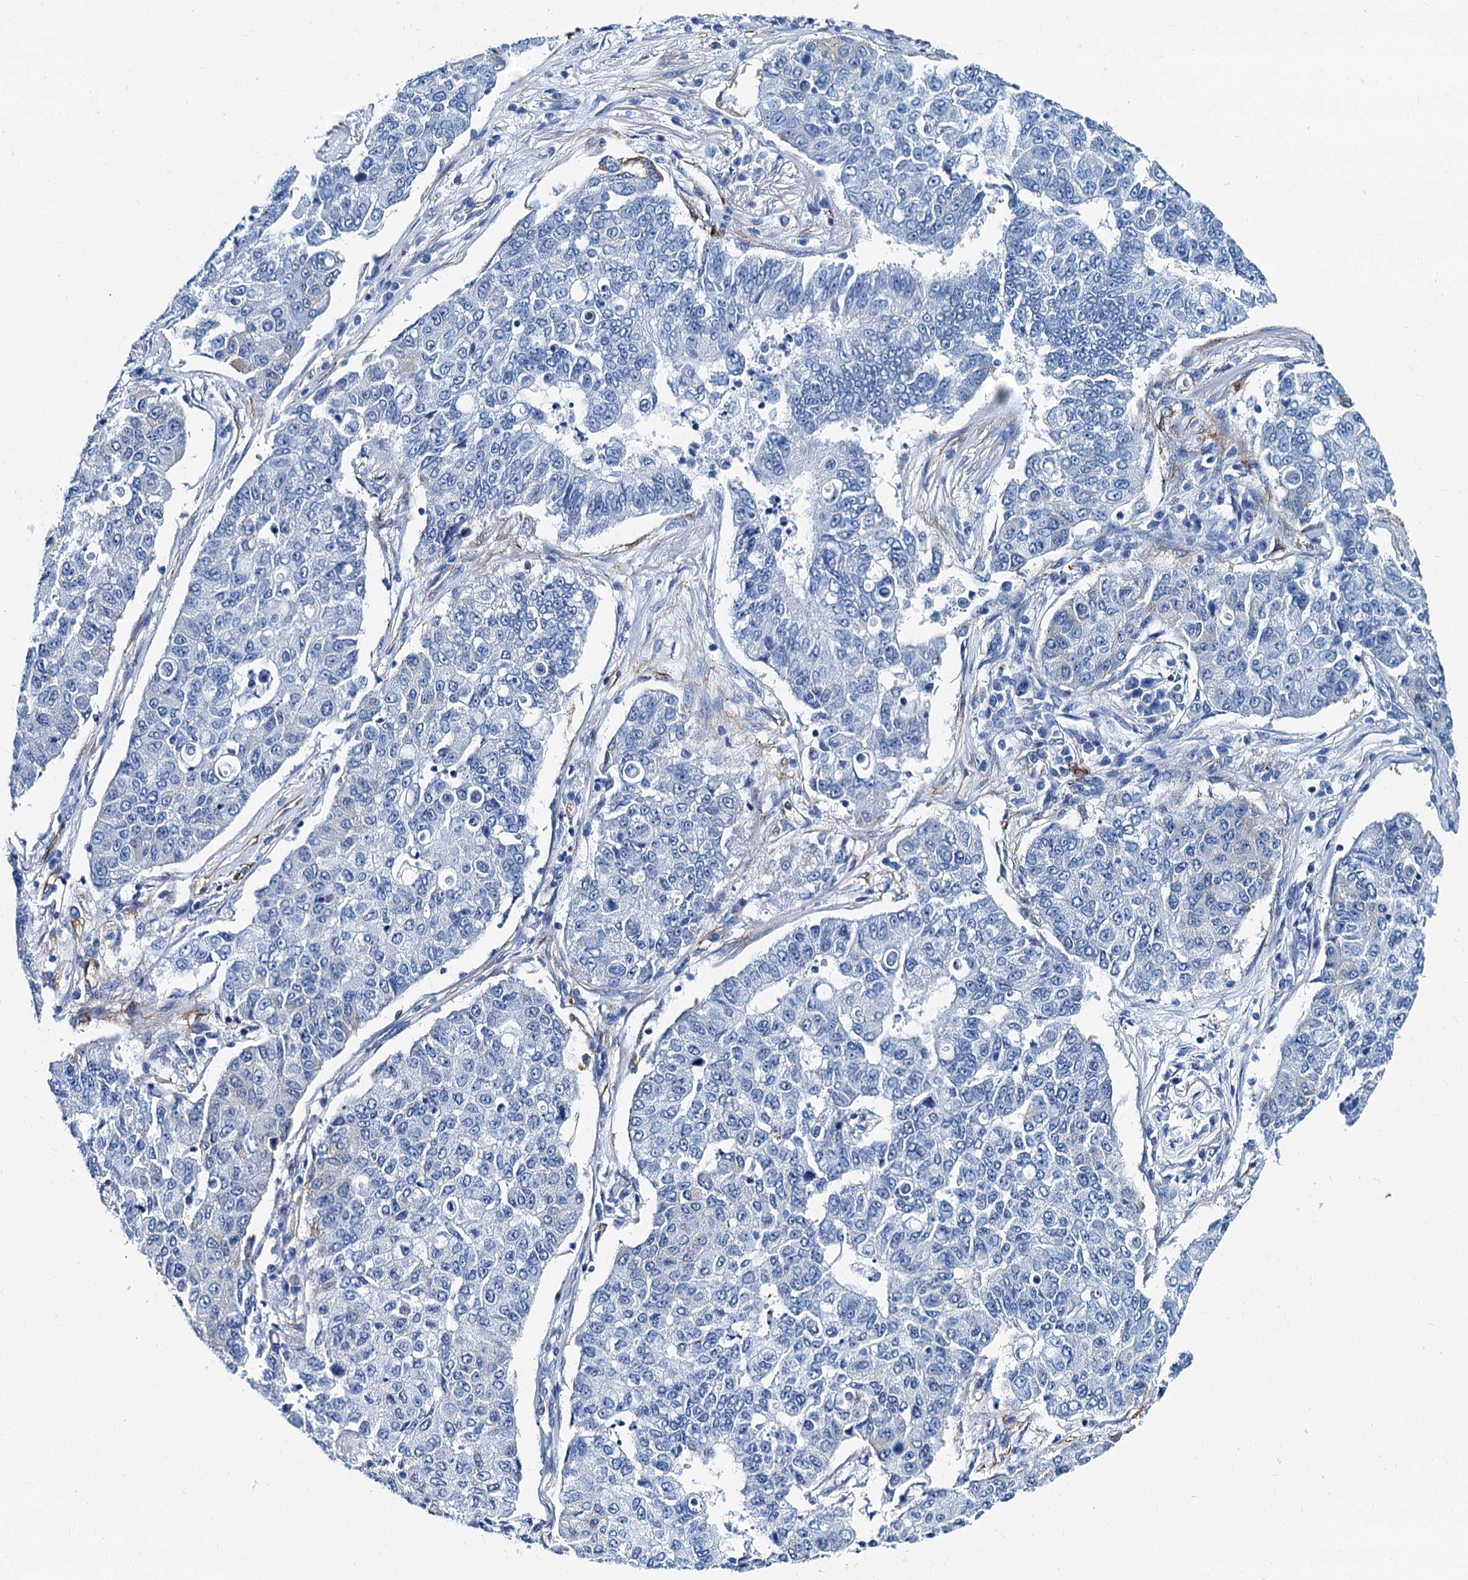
{"staining": {"intensity": "negative", "quantity": "none", "location": "none"}, "tissue": "lung cancer", "cell_type": "Tumor cells", "image_type": "cancer", "snomed": [{"axis": "morphology", "description": "Squamous cell carcinoma, NOS"}, {"axis": "topography", "description": "Lung"}], "caption": "Lung cancer (squamous cell carcinoma) was stained to show a protein in brown. There is no significant staining in tumor cells. (DAB (3,3'-diaminobenzidine) IHC, high magnification).", "gene": "CAVIN2", "patient": {"sex": "male", "age": 74}}